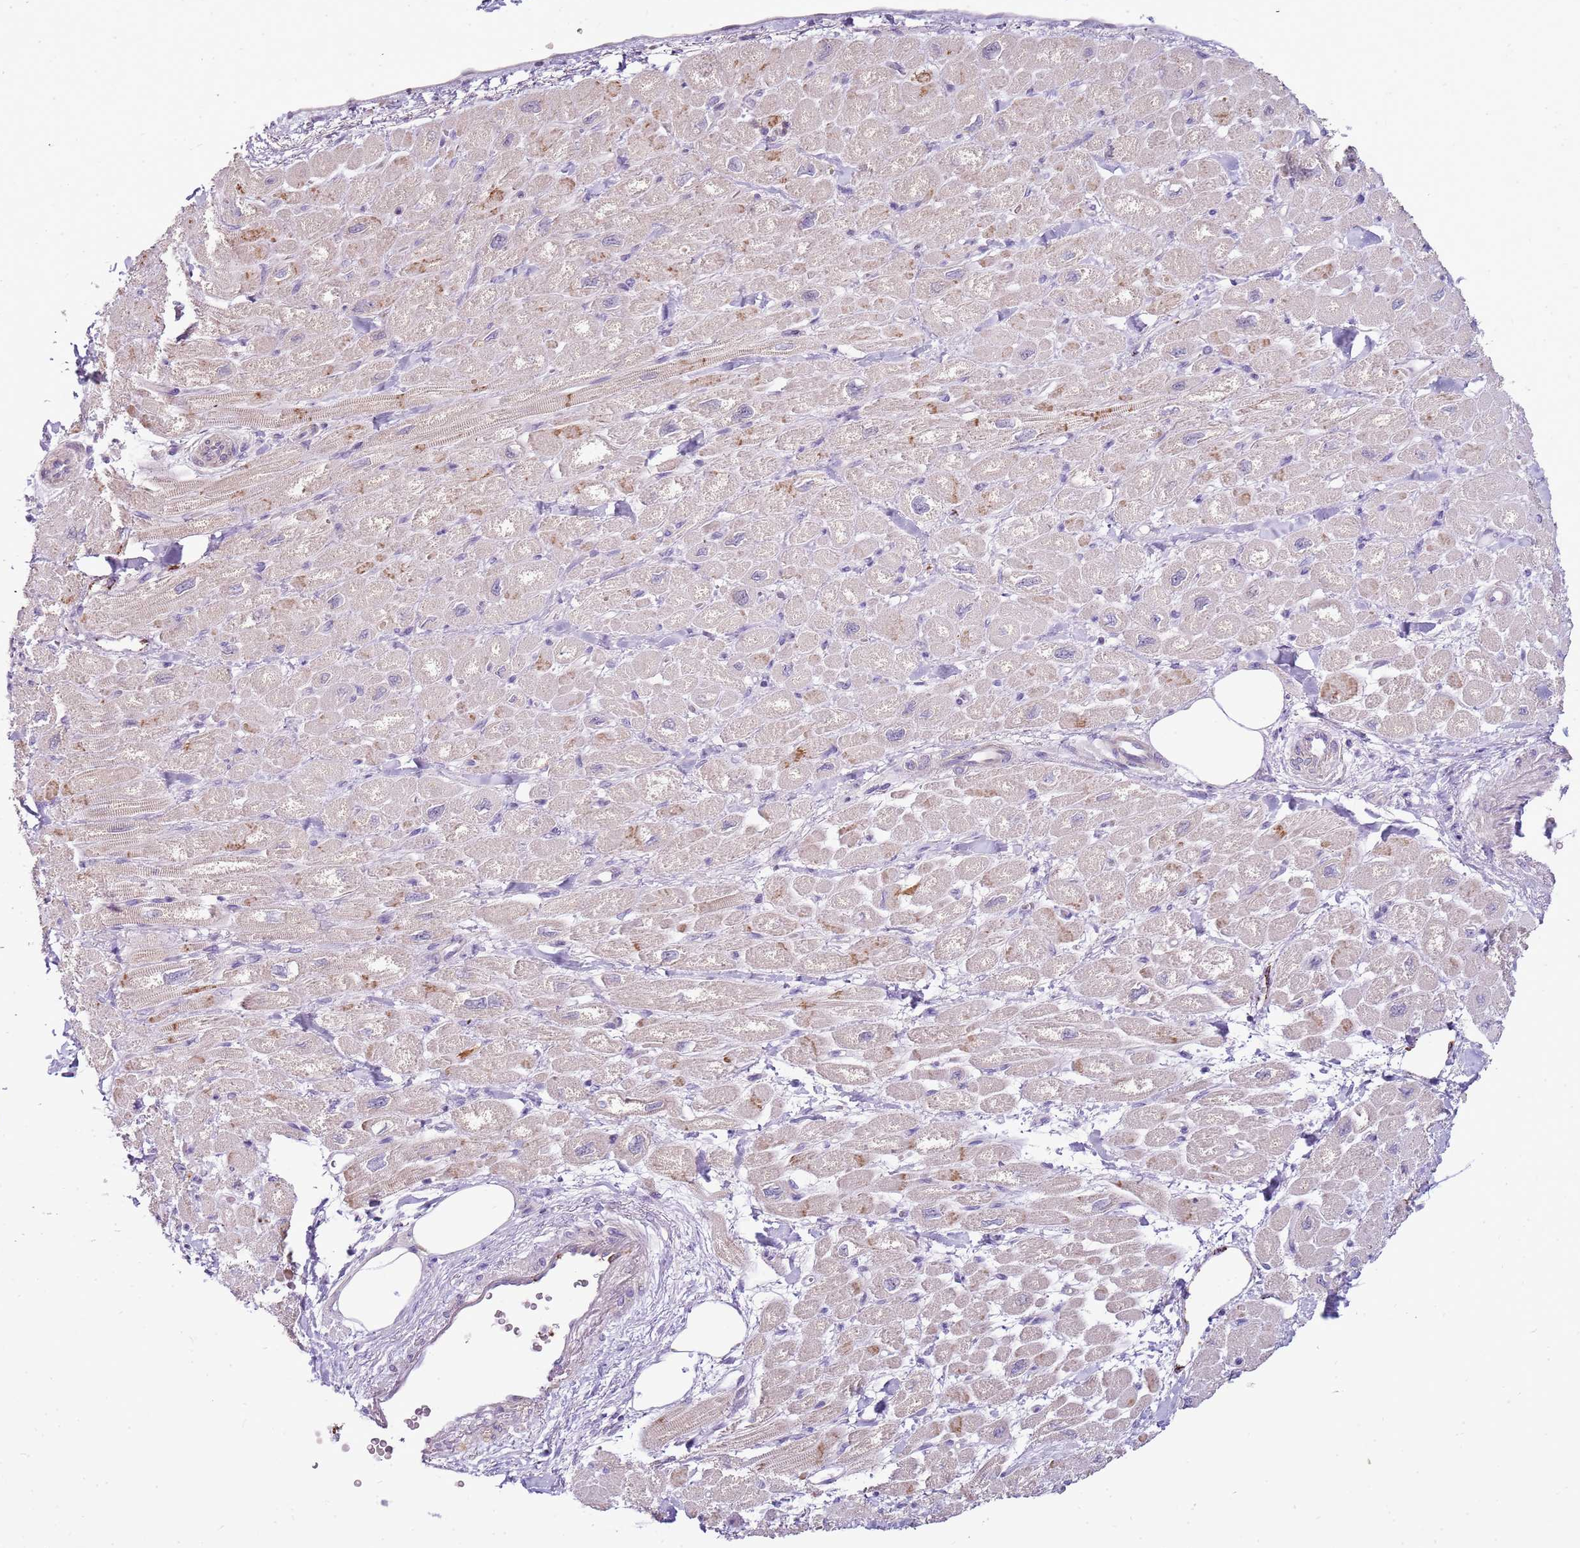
{"staining": {"intensity": "weak", "quantity": "<25%", "location": "cytoplasmic/membranous"}, "tissue": "heart muscle", "cell_type": "Cardiomyocytes", "image_type": "normal", "snomed": [{"axis": "morphology", "description": "Normal tissue, NOS"}, {"axis": "topography", "description": "Heart"}], "caption": "Immunohistochemical staining of normal heart muscle displays no significant positivity in cardiomyocytes.", "gene": "CAPN7", "patient": {"sex": "male", "age": 65}}